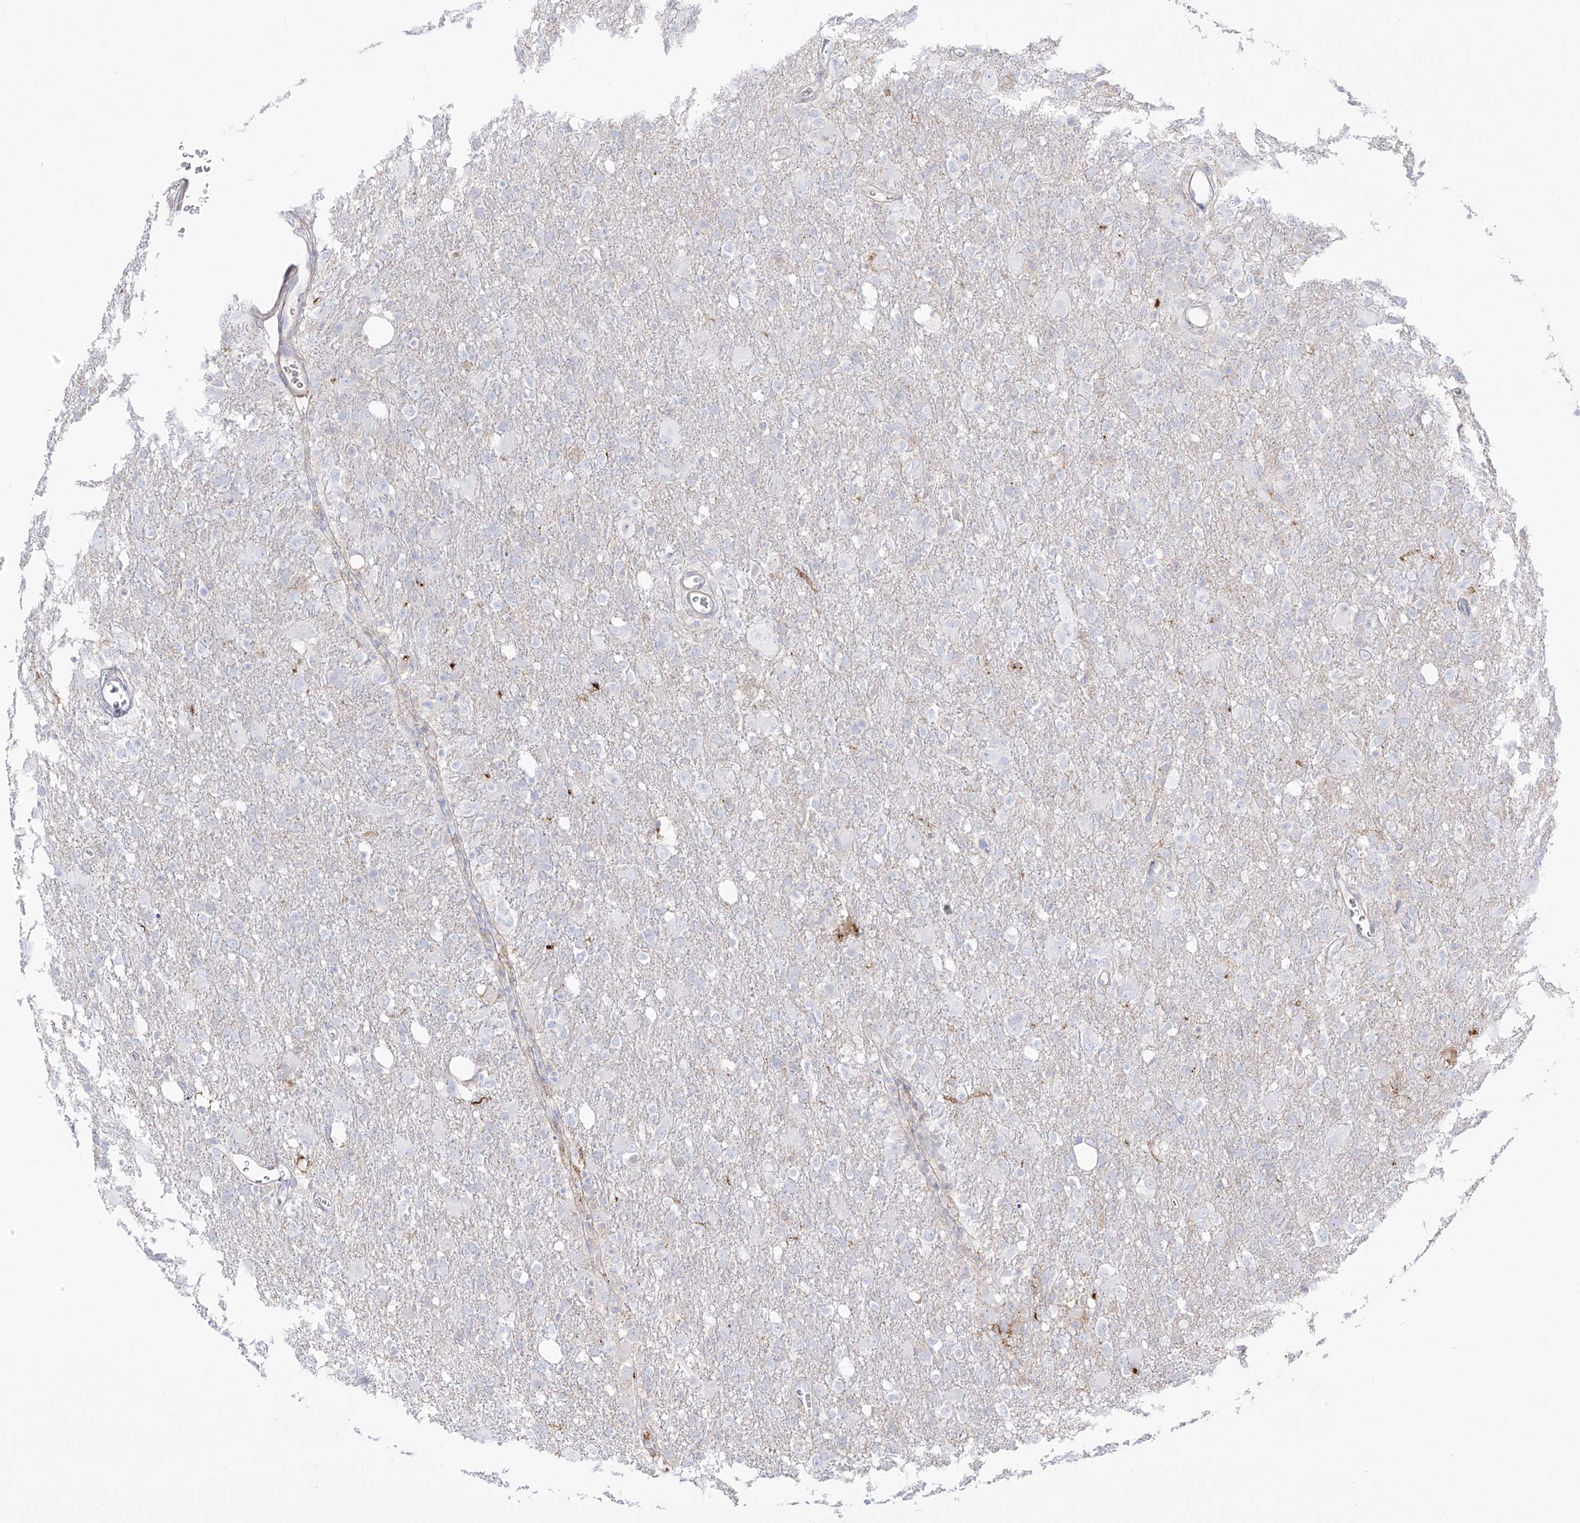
{"staining": {"intensity": "negative", "quantity": "none", "location": "none"}, "tissue": "glioma", "cell_type": "Tumor cells", "image_type": "cancer", "snomed": [{"axis": "morphology", "description": "Glioma, malignant, High grade"}, {"axis": "topography", "description": "Brain"}], "caption": "The photomicrograph shows no staining of tumor cells in malignant glioma (high-grade). (DAB (3,3'-diaminobenzidine) IHC with hematoxylin counter stain).", "gene": "ZGRF1", "patient": {"sex": "female", "age": 57}}